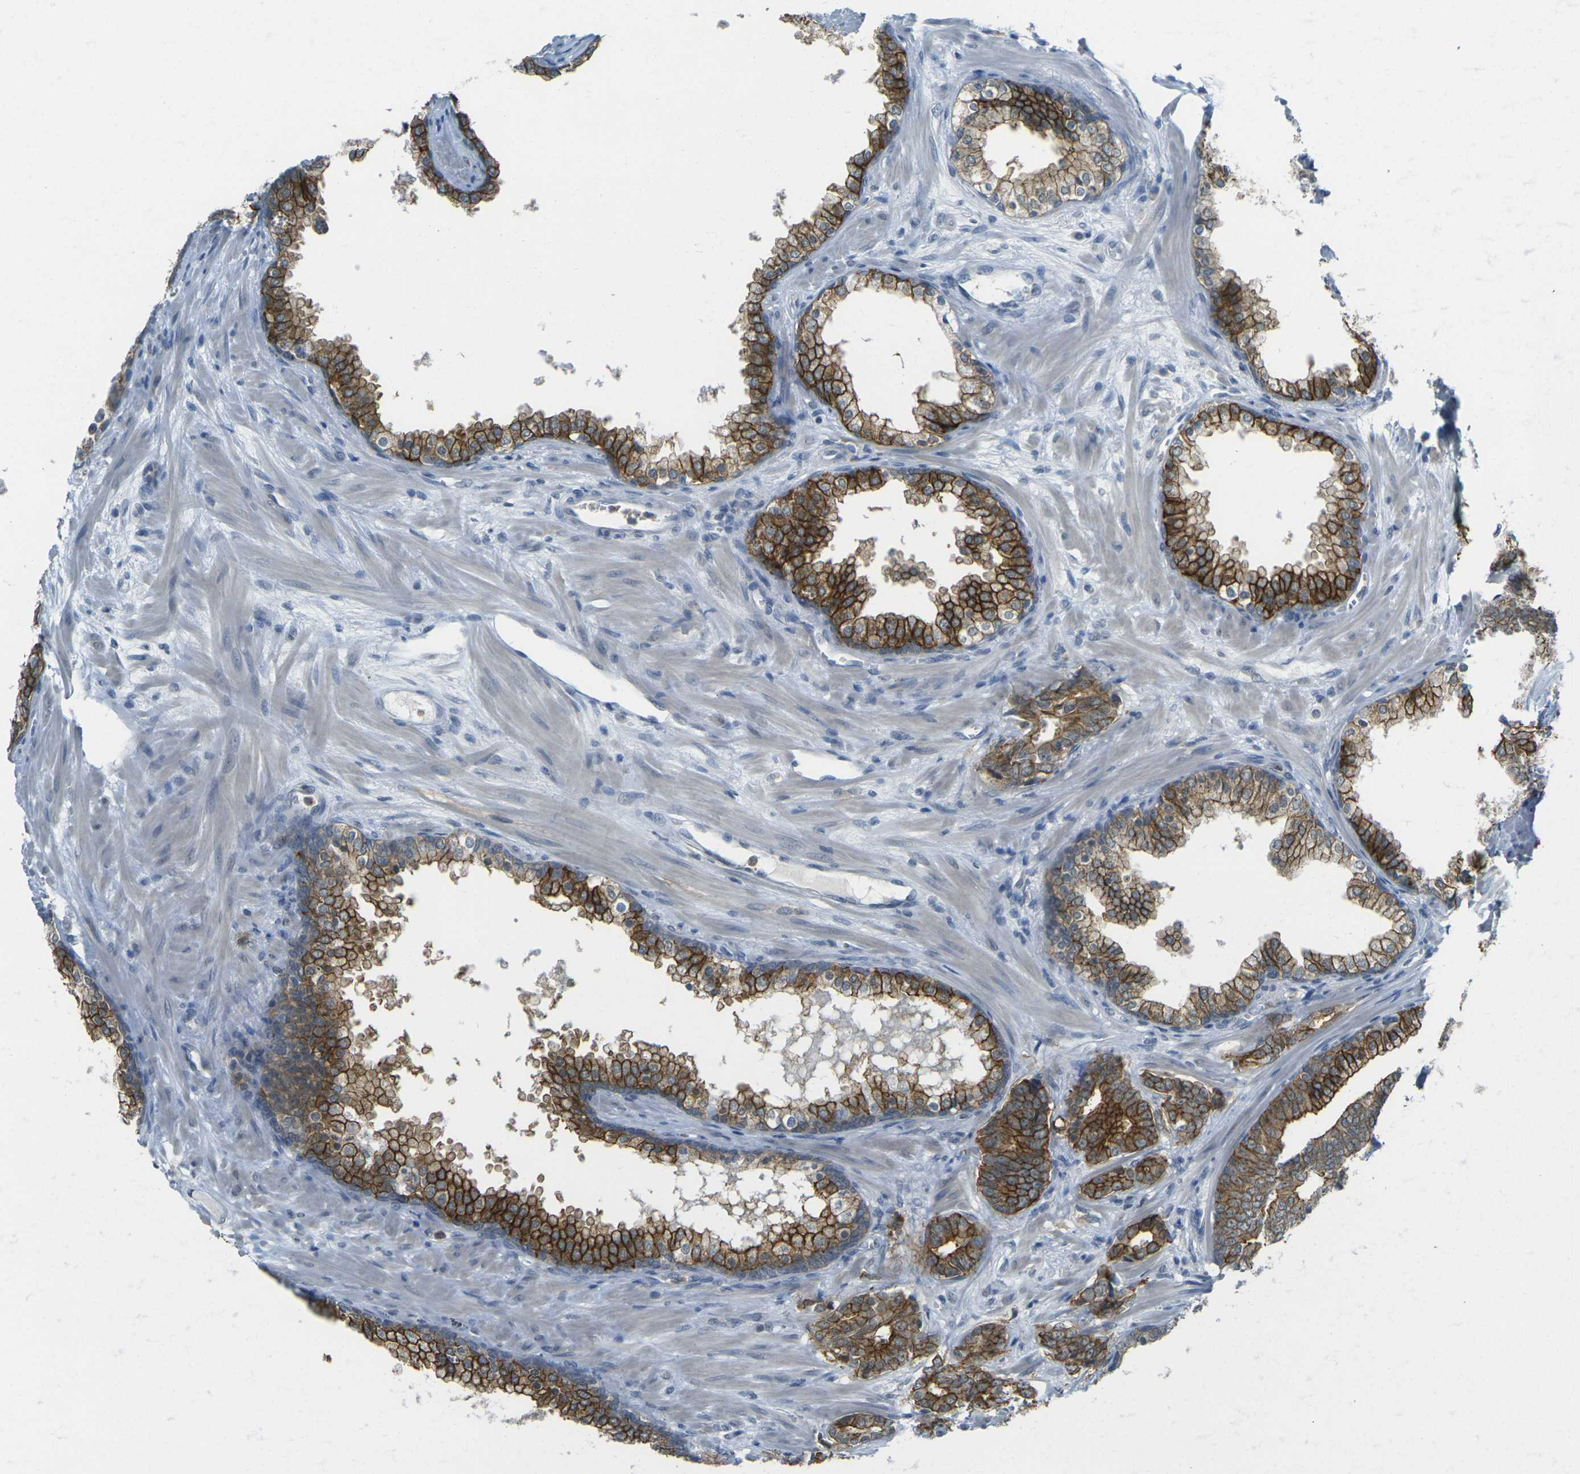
{"staining": {"intensity": "strong", "quantity": ">75%", "location": "cytoplasmic/membranous"}, "tissue": "prostate cancer", "cell_type": "Tumor cells", "image_type": "cancer", "snomed": [{"axis": "morphology", "description": "Adenocarcinoma, Low grade"}, {"axis": "topography", "description": "Prostate"}], "caption": "Brown immunohistochemical staining in human prostate cancer reveals strong cytoplasmic/membranous staining in about >75% of tumor cells.", "gene": "SPTBN2", "patient": {"sex": "male", "age": 58}}